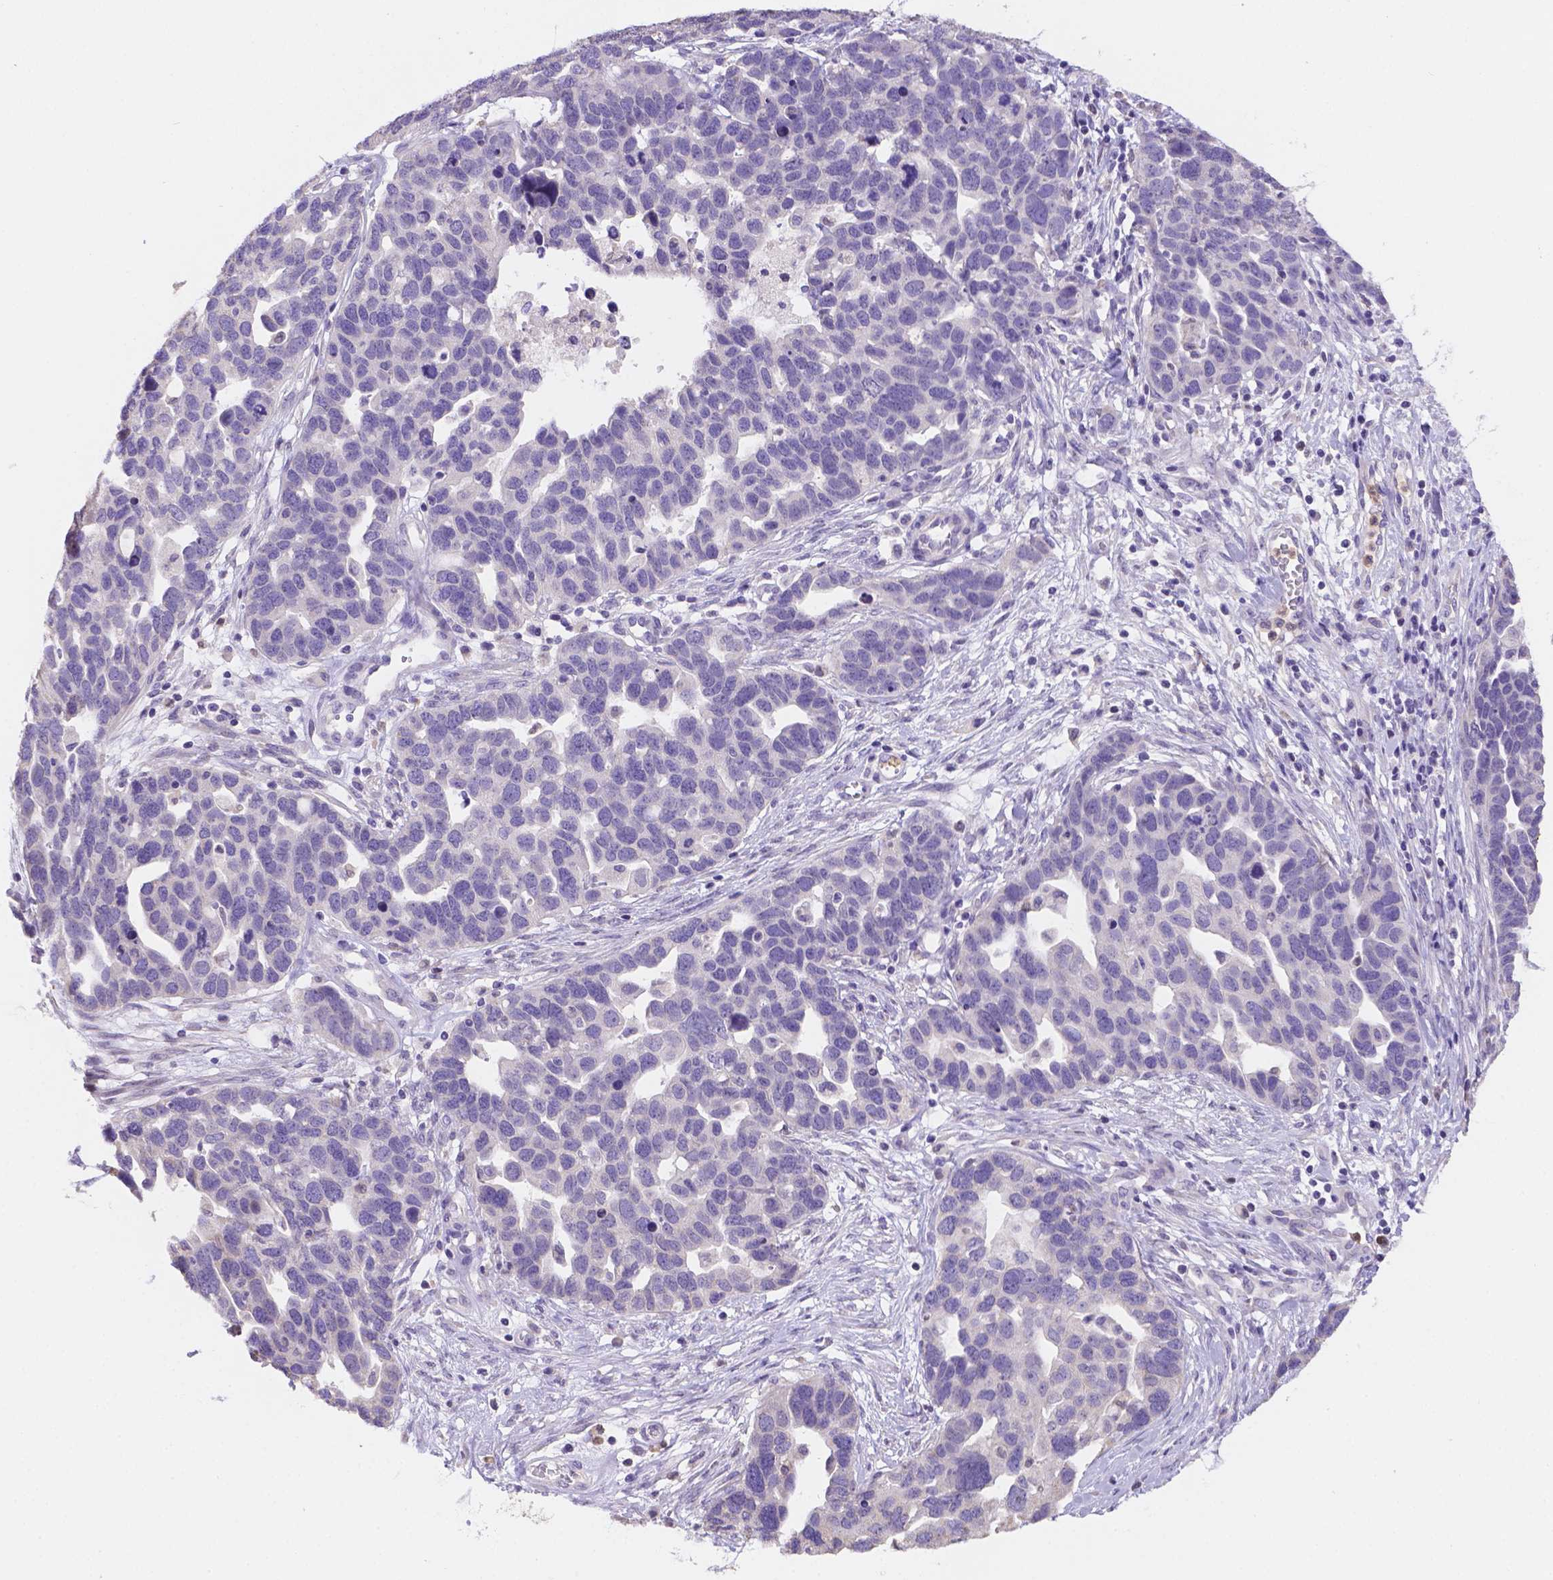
{"staining": {"intensity": "negative", "quantity": "none", "location": "none"}, "tissue": "ovarian cancer", "cell_type": "Tumor cells", "image_type": "cancer", "snomed": [{"axis": "morphology", "description": "Cystadenocarcinoma, serous, NOS"}, {"axis": "topography", "description": "Ovary"}], "caption": "There is no significant positivity in tumor cells of ovarian cancer.", "gene": "NXPE2", "patient": {"sex": "female", "age": 54}}